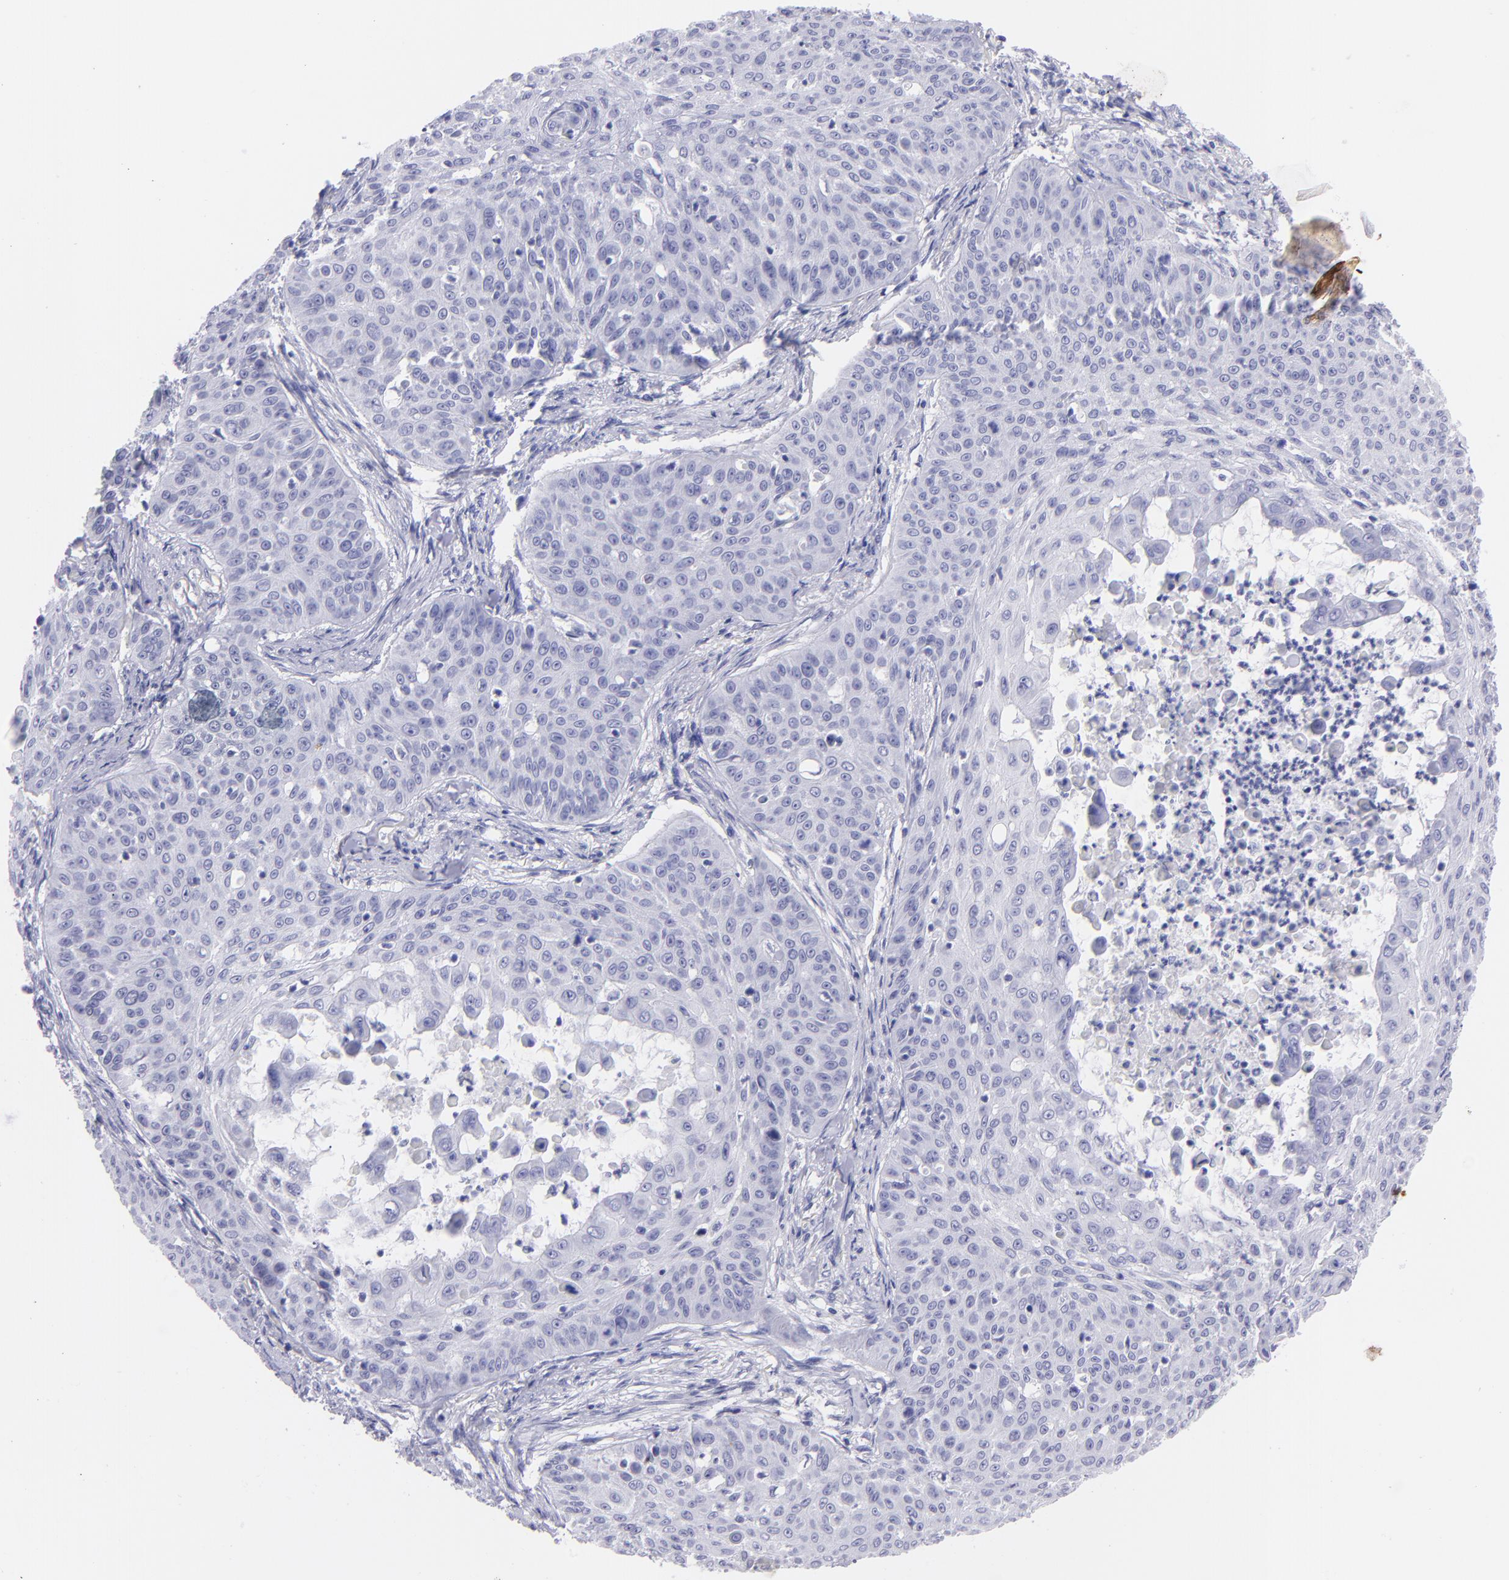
{"staining": {"intensity": "negative", "quantity": "none", "location": "none"}, "tissue": "skin cancer", "cell_type": "Tumor cells", "image_type": "cancer", "snomed": [{"axis": "morphology", "description": "Squamous cell carcinoma, NOS"}, {"axis": "topography", "description": "Skin"}], "caption": "The histopathology image shows no significant expression in tumor cells of skin squamous cell carcinoma.", "gene": "PIP", "patient": {"sex": "male", "age": 82}}